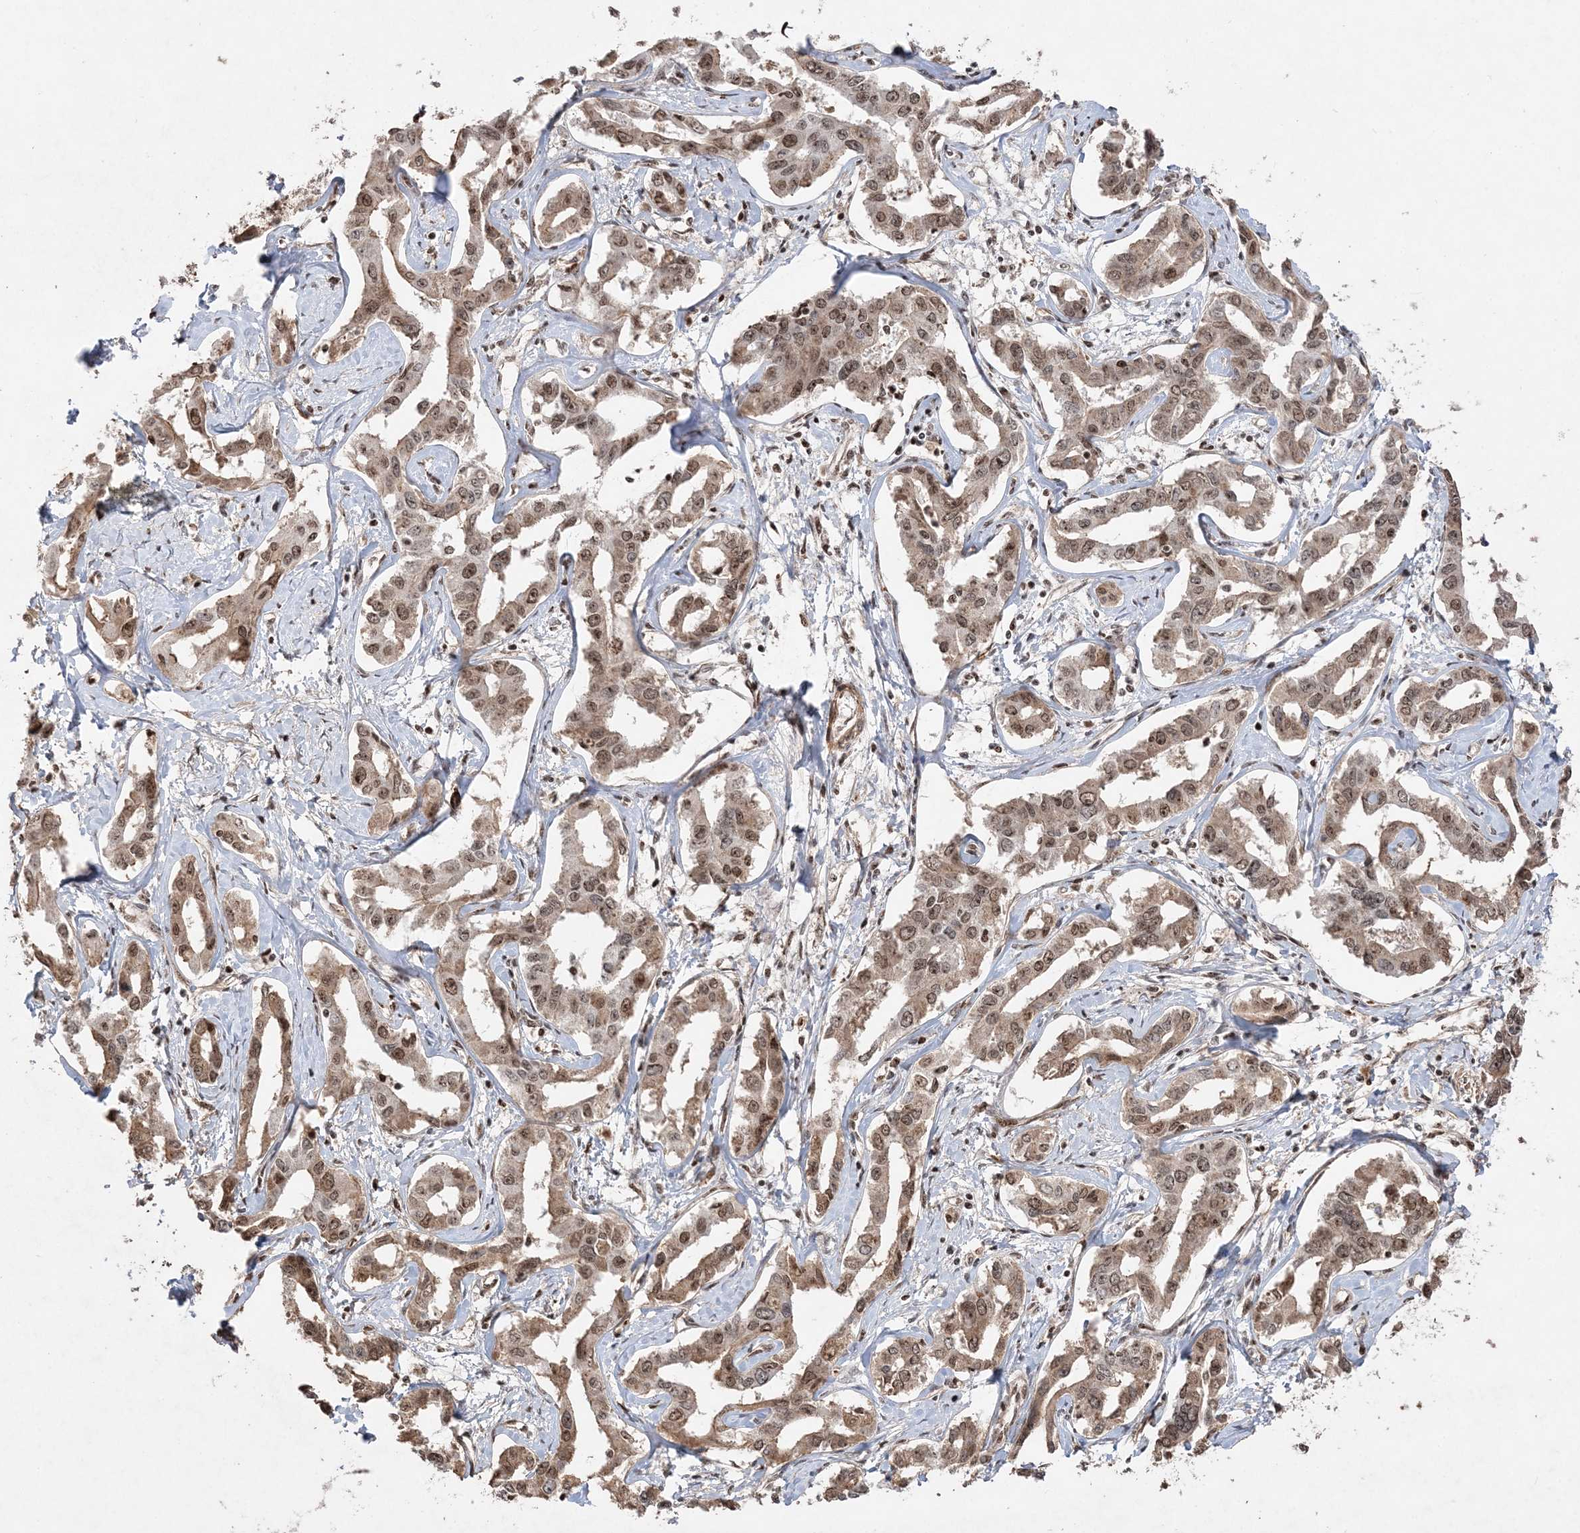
{"staining": {"intensity": "moderate", "quantity": ">75%", "location": "cytoplasmic/membranous,nuclear"}, "tissue": "liver cancer", "cell_type": "Tumor cells", "image_type": "cancer", "snomed": [{"axis": "morphology", "description": "Cholangiocarcinoma"}, {"axis": "topography", "description": "Liver"}], "caption": "High-power microscopy captured an immunohistochemistry (IHC) histopathology image of cholangiocarcinoma (liver), revealing moderate cytoplasmic/membranous and nuclear expression in about >75% of tumor cells.", "gene": "RBM17", "patient": {"sex": "male", "age": 59}}